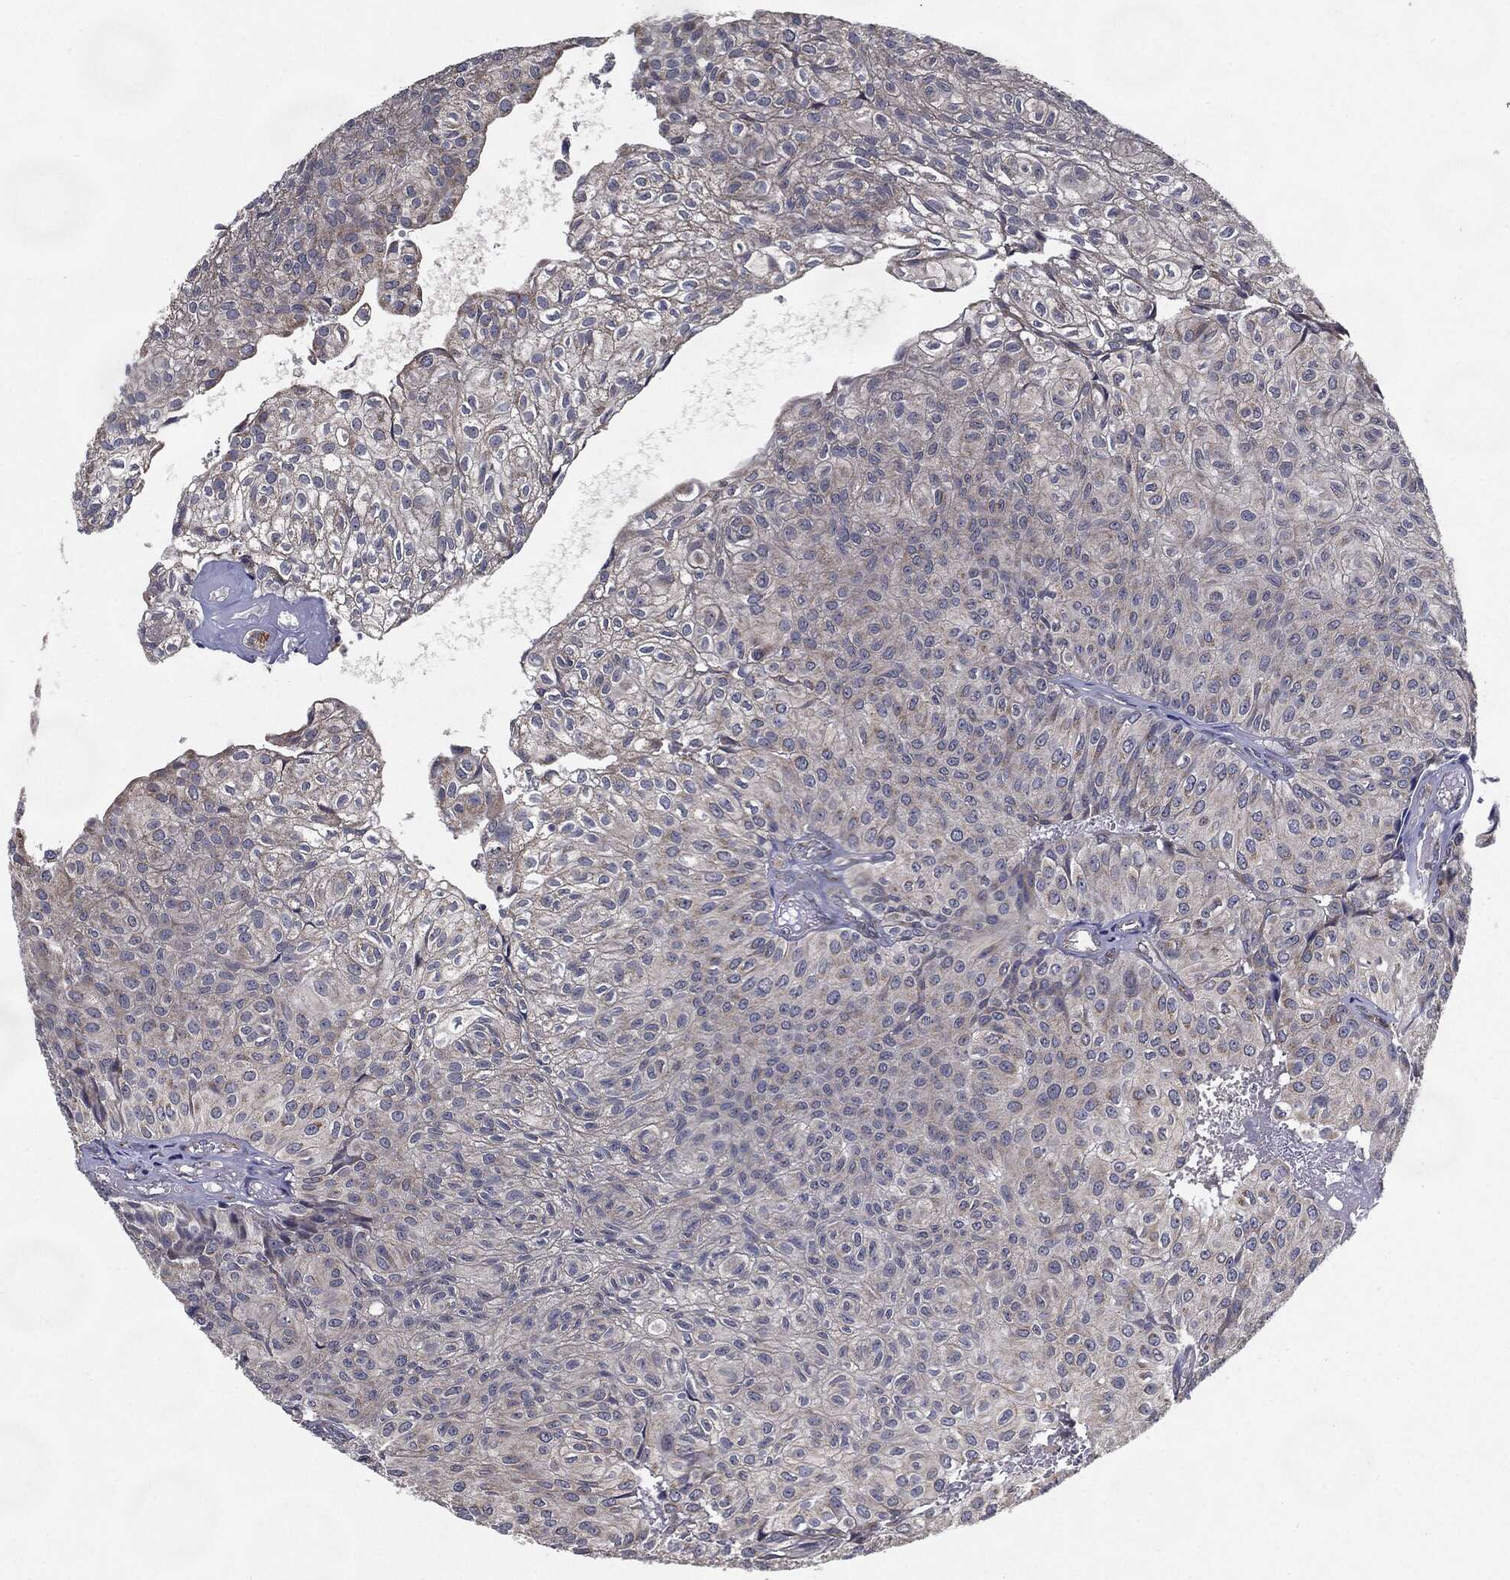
{"staining": {"intensity": "moderate", "quantity": "<25%", "location": "cytoplasmic/membranous"}, "tissue": "urothelial cancer", "cell_type": "Tumor cells", "image_type": "cancer", "snomed": [{"axis": "morphology", "description": "Urothelial carcinoma, Low grade"}, {"axis": "topography", "description": "Urinary bladder"}], "caption": "Urothelial carcinoma (low-grade) stained for a protein demonstrates moderate cytoplasmic/membranous positivity in tumor cells. (brown staining indicates protein expression, while blue staining denotes nuclei).", "gene": "HDAC5", "patient": {"sex": "male", "age": 89}}